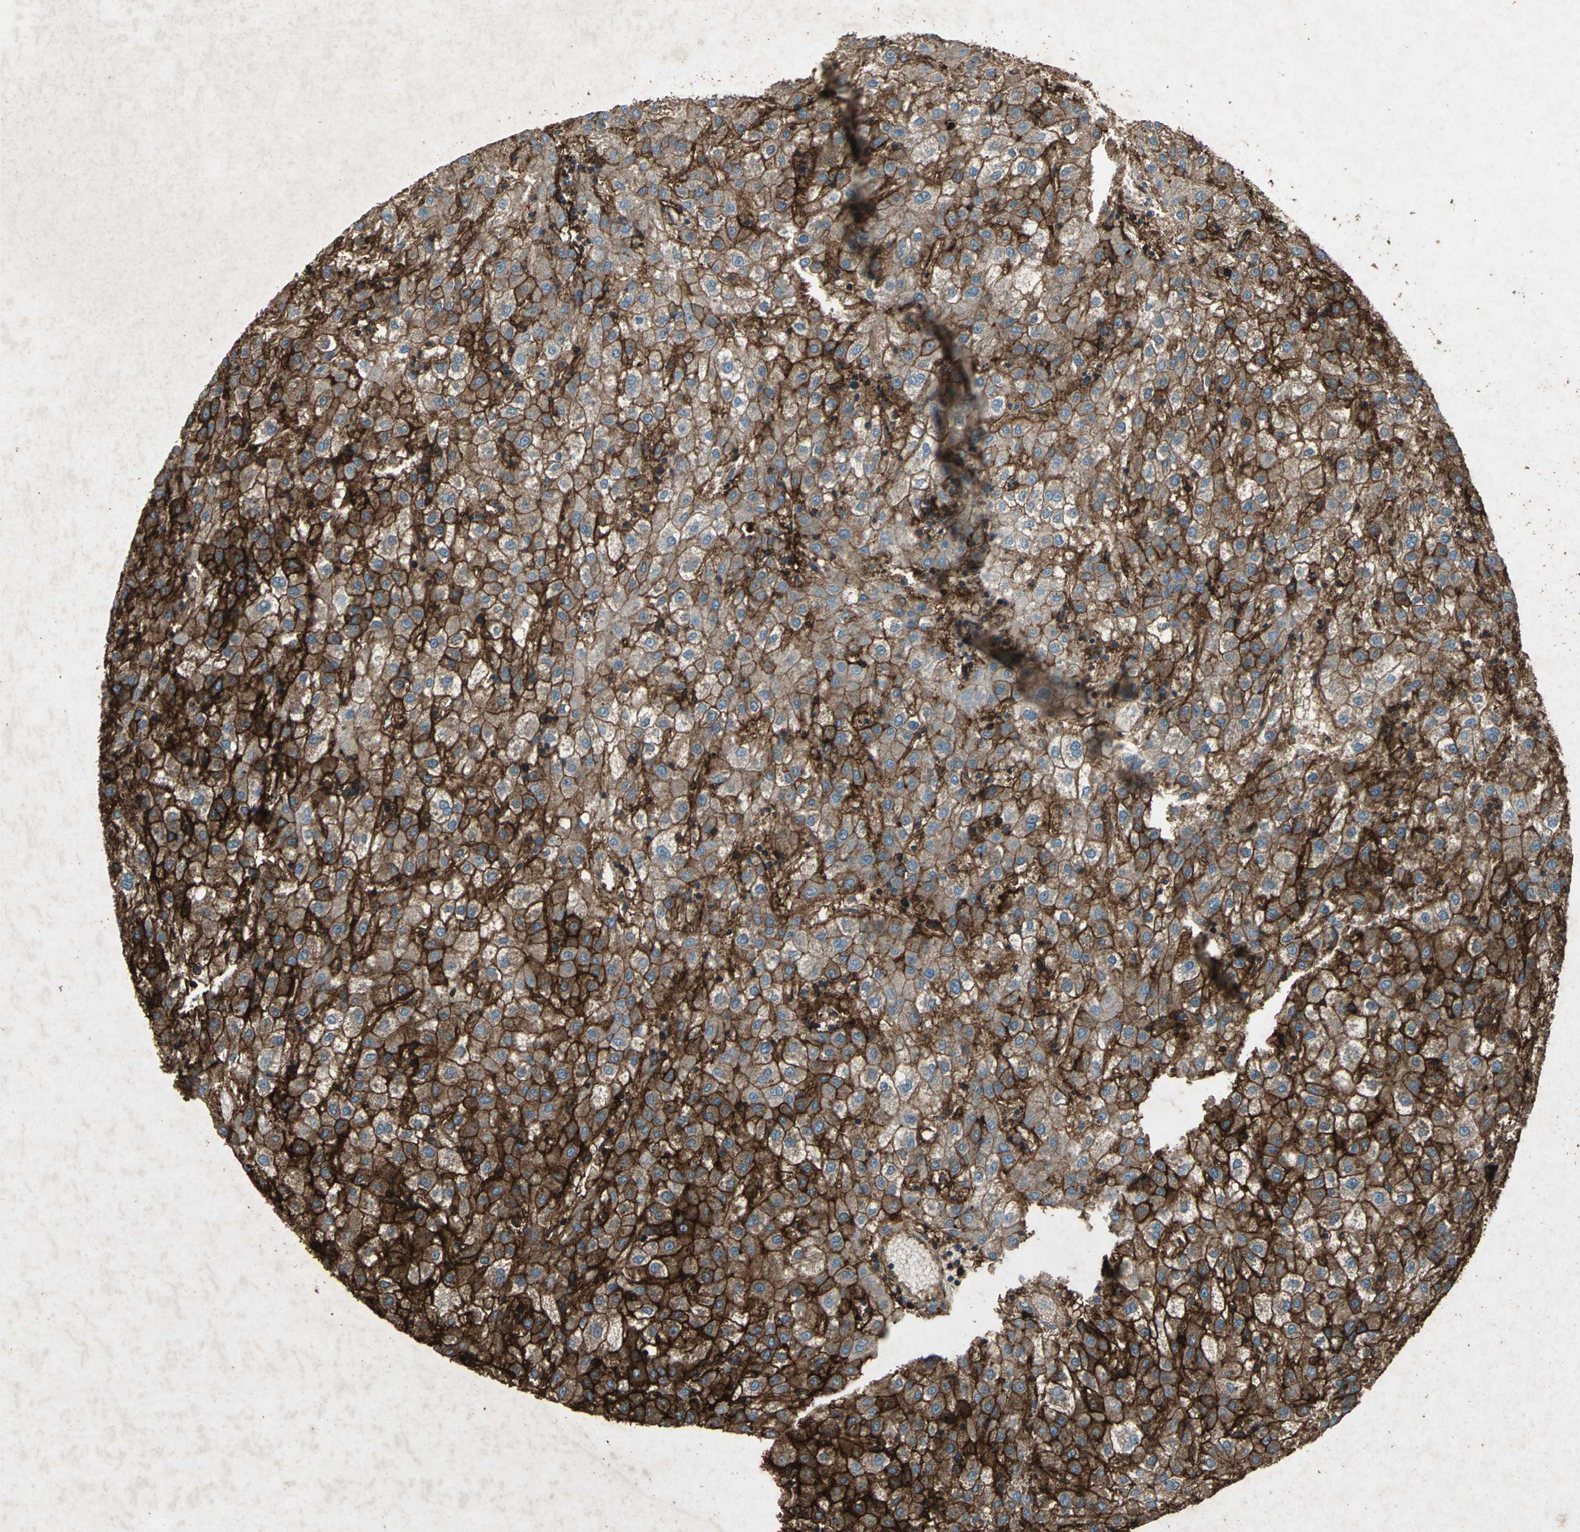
{"staining": {"intensity": "strong", "quantity": ">75%", "location": "cytoplasmic/membranous"}, "tissue": "liver cancer", "cell_type": "Tumor cells", "image_type": "cancer", "snomed": [{"axis": "morphology", "description": "Carcinoma, Hepatocellular, NOS"}, {"axis": "topography", "description": "Liver"}], "caption": "High-magnification brightfield microscopy of liver cancer stained with DAB (brown) and counterstained with hematoxylin (blue). tumor cells exhibit strong cytoplasmic/membranous expression is present in about>75% of cells.", "gene": "CCR6", "patient": {"sex": "male", "age": 72}}